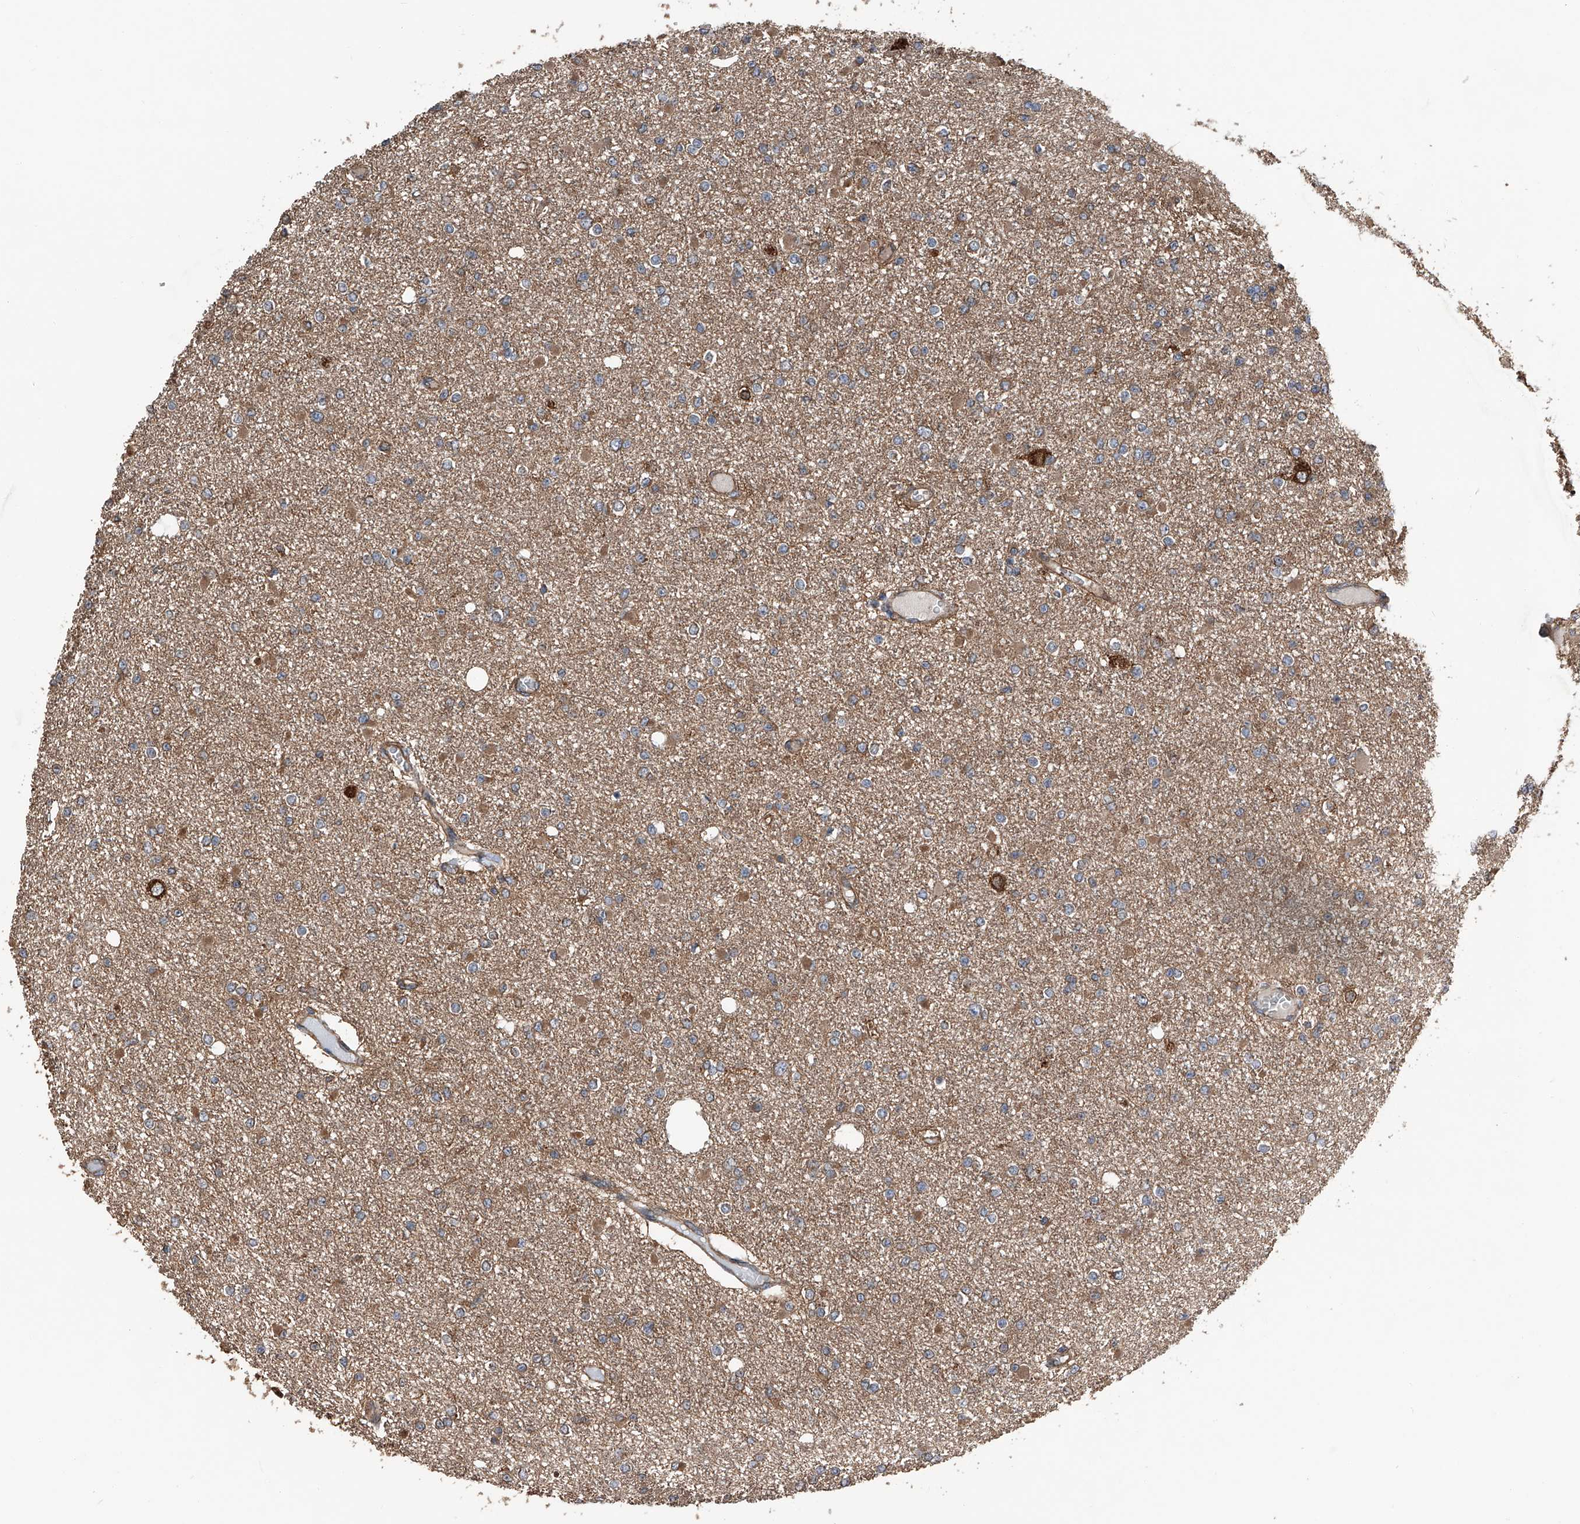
{"staining": {"intensity": "negative", "quantity": "none", "location": "none"}, "tissue": "glioma", "cell_type": "Tumor cells", "image_type": "cancer", "snomed": [{"axis": "morphology", "description": "Glioma, malignant, Low grade"}, {"axis": "topography", "description": "Brain"}], "caption": "Tumor cells are negative for brown protein staining in malignant low-grade glioma.", "gene": "KCNJ2", "patient": {"sex": "female", "age": 22}}